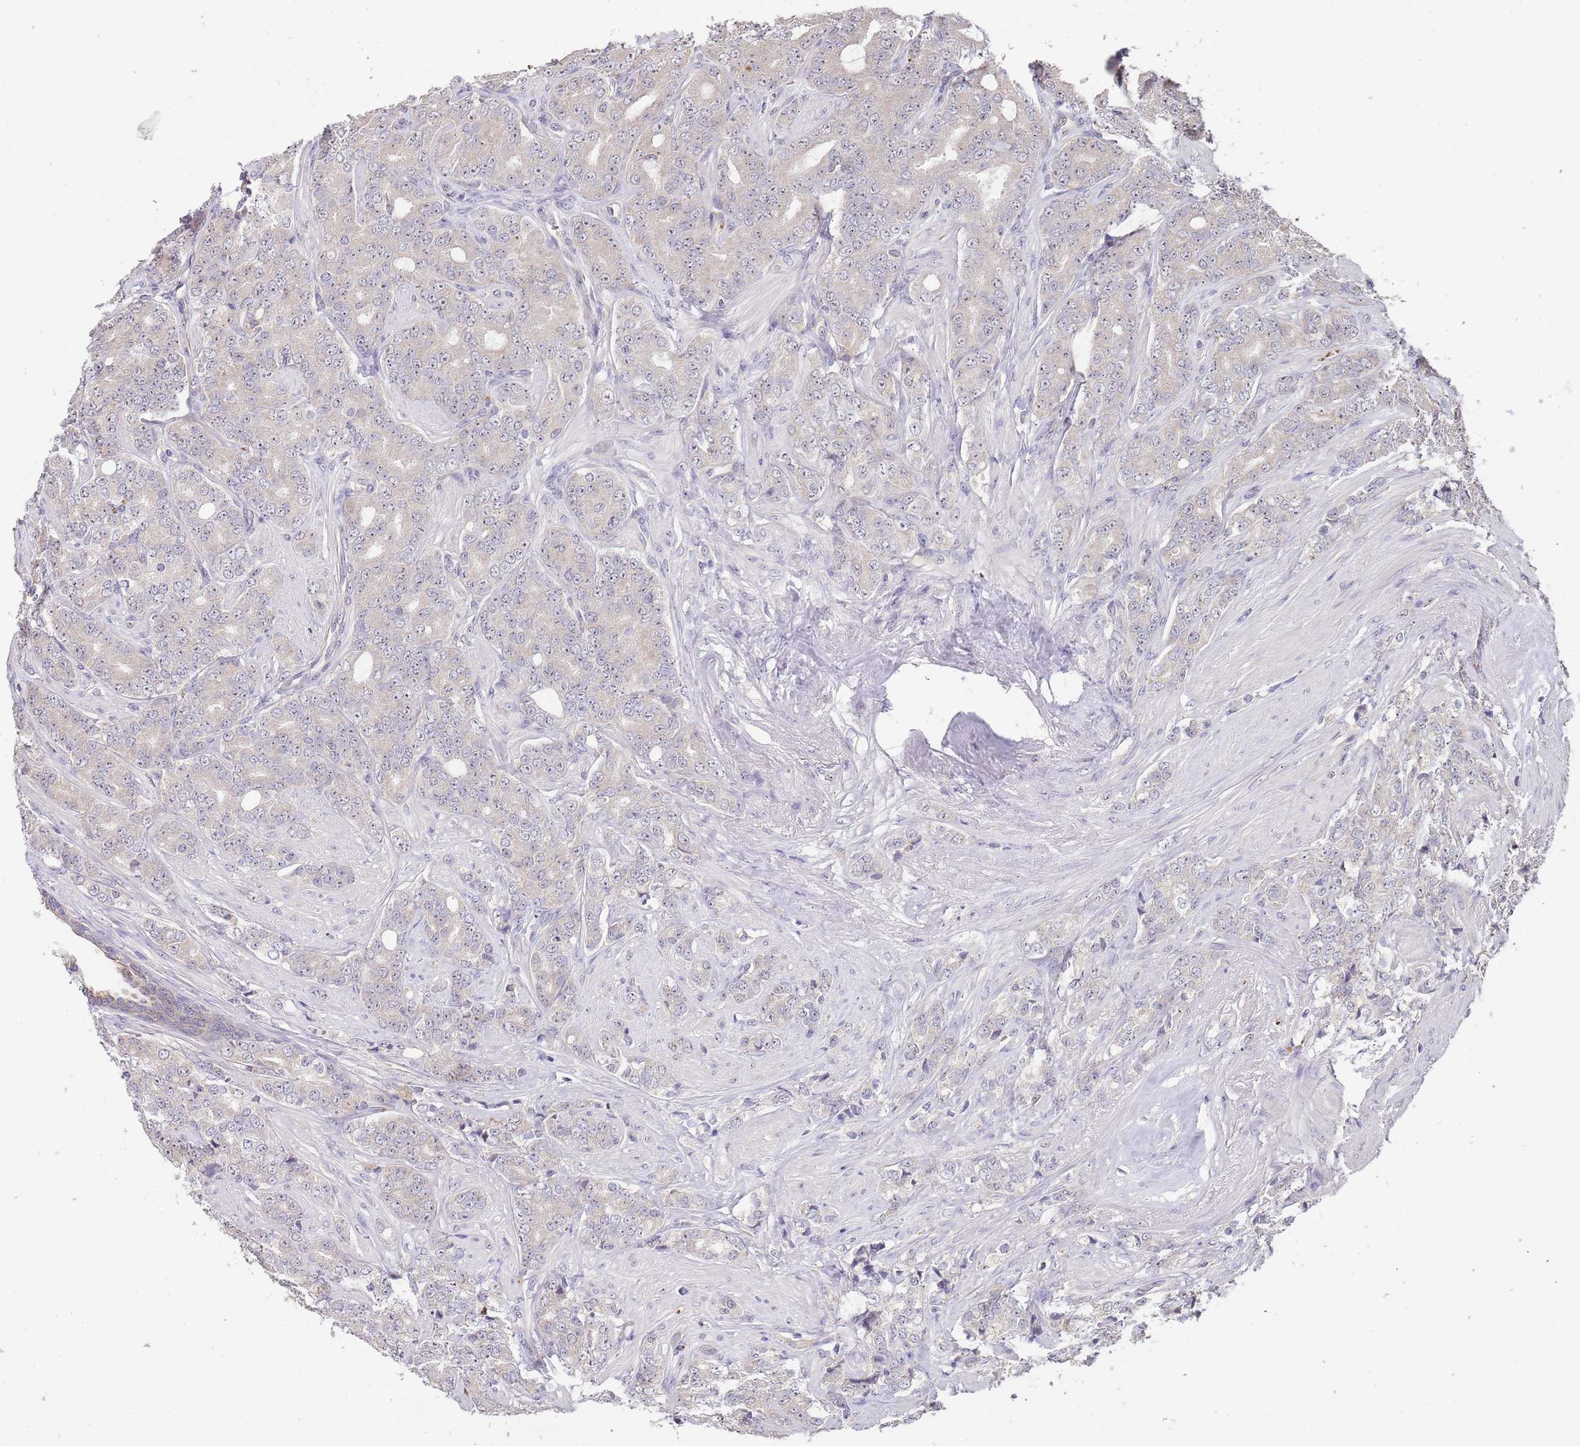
{"staining": {"intensity": "negative", "quantity": "none", "location": "none"}, "tissue": "prostate cancer", "cell_type": "Tumor cells", "image_type": "cancer", "snomed": [{"axis": "morphology", "description": "Adenocarcinoma, High grade"}, {"axis": "topography", "description": "Prostate"}], "caption": "Prostate cancer (high-grade adenocarcinoma) stained for a protein using immunohistochemistry (IHC) displays no expression tumor cells.", "gene": "TMEM64", "patient": {"sex": "male", "age": 62}}